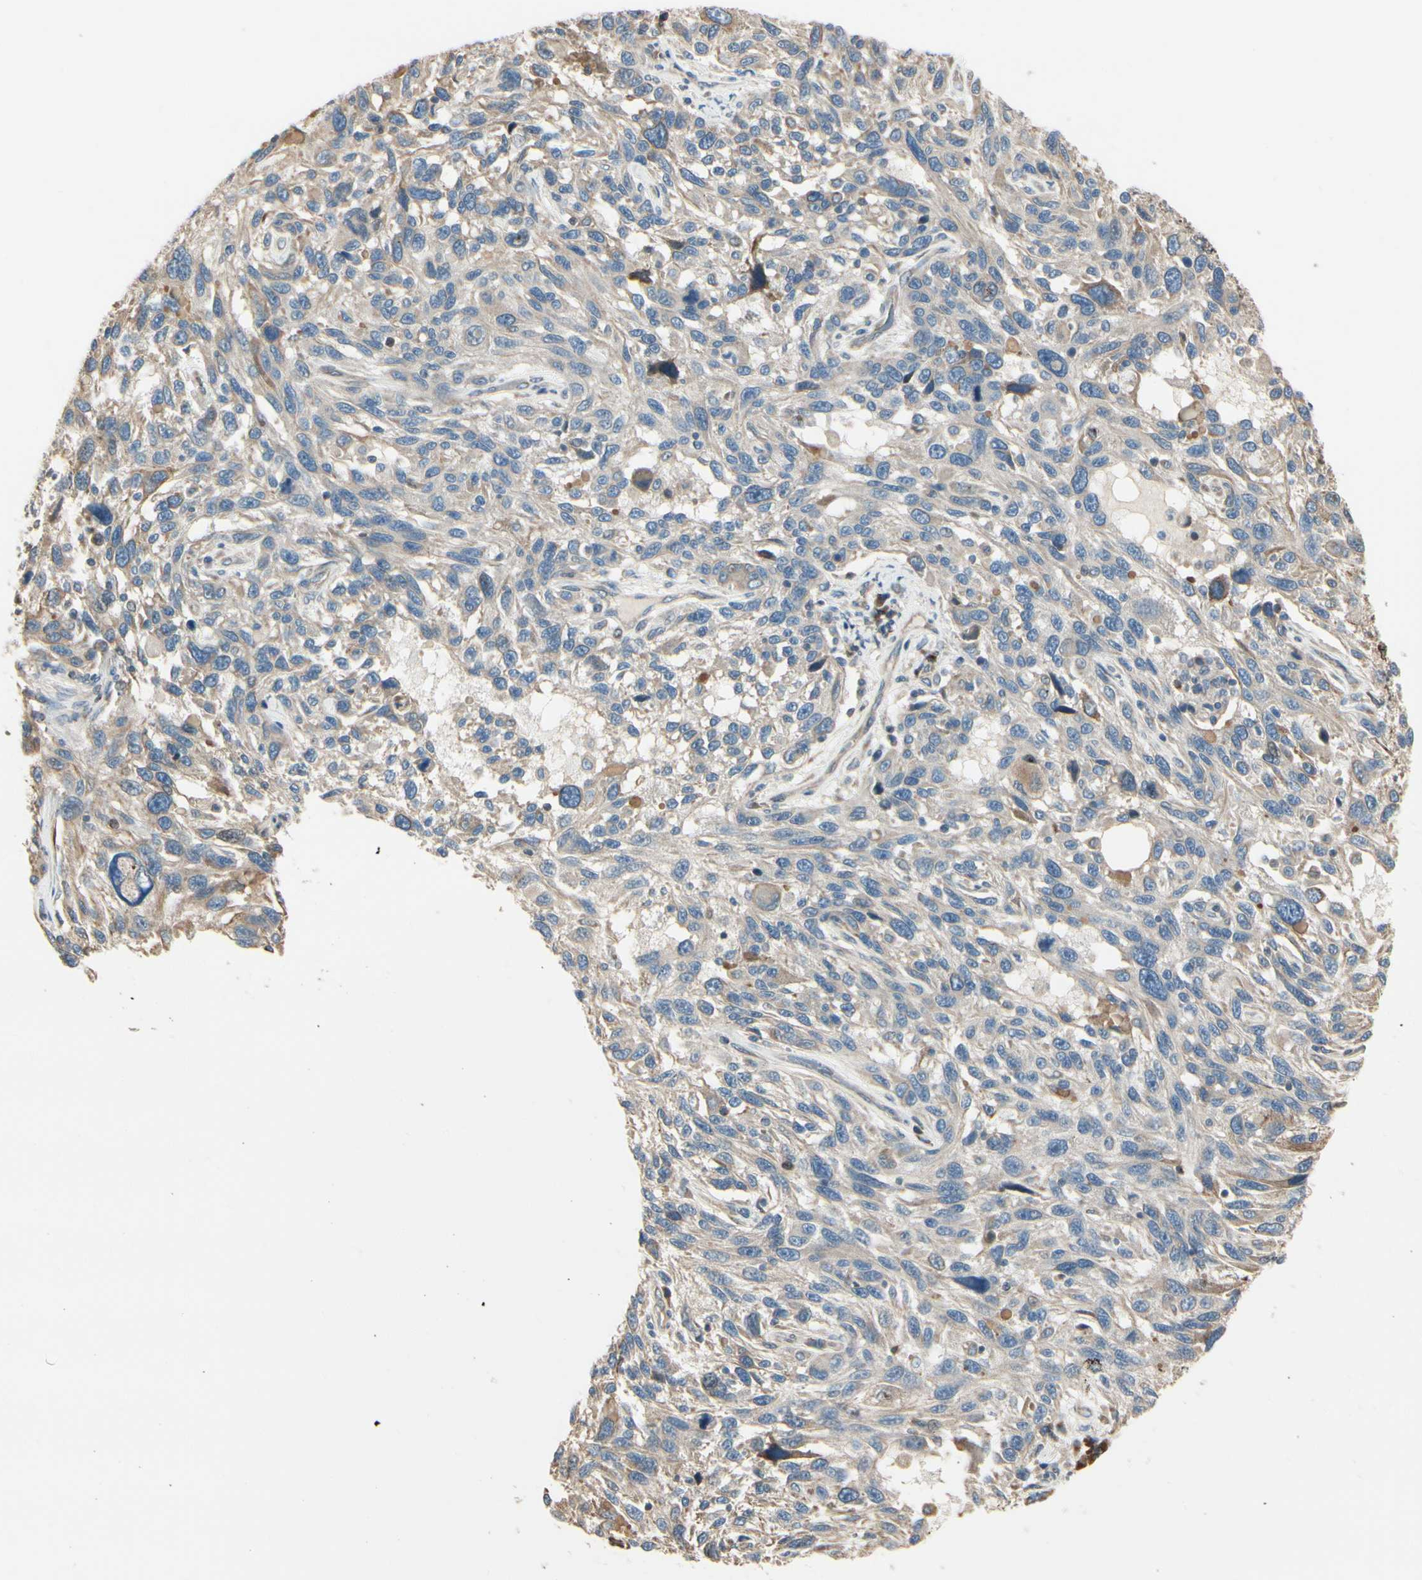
{"staining": {"intensity": "weak", "quantity": ">75%", "location": "cytoplasmic/membranous"}, "tissue": "melanoma", "cell_type": "Tumor cells", "image_type": "cancer", "snomed": [{"axis": "morphology", "description": "Malignant melanoma, NOS"}, {"axis": "topography", "description": "Skin"}], "caption": "The image shows immunohistochemical staining of malignant melanoma. There is weak cytoplasmic/membranous staining is appreciated in about >75% of tumor cells.", "gene": "NUCB2", "patient": {"sex": "male", "age": 53}}